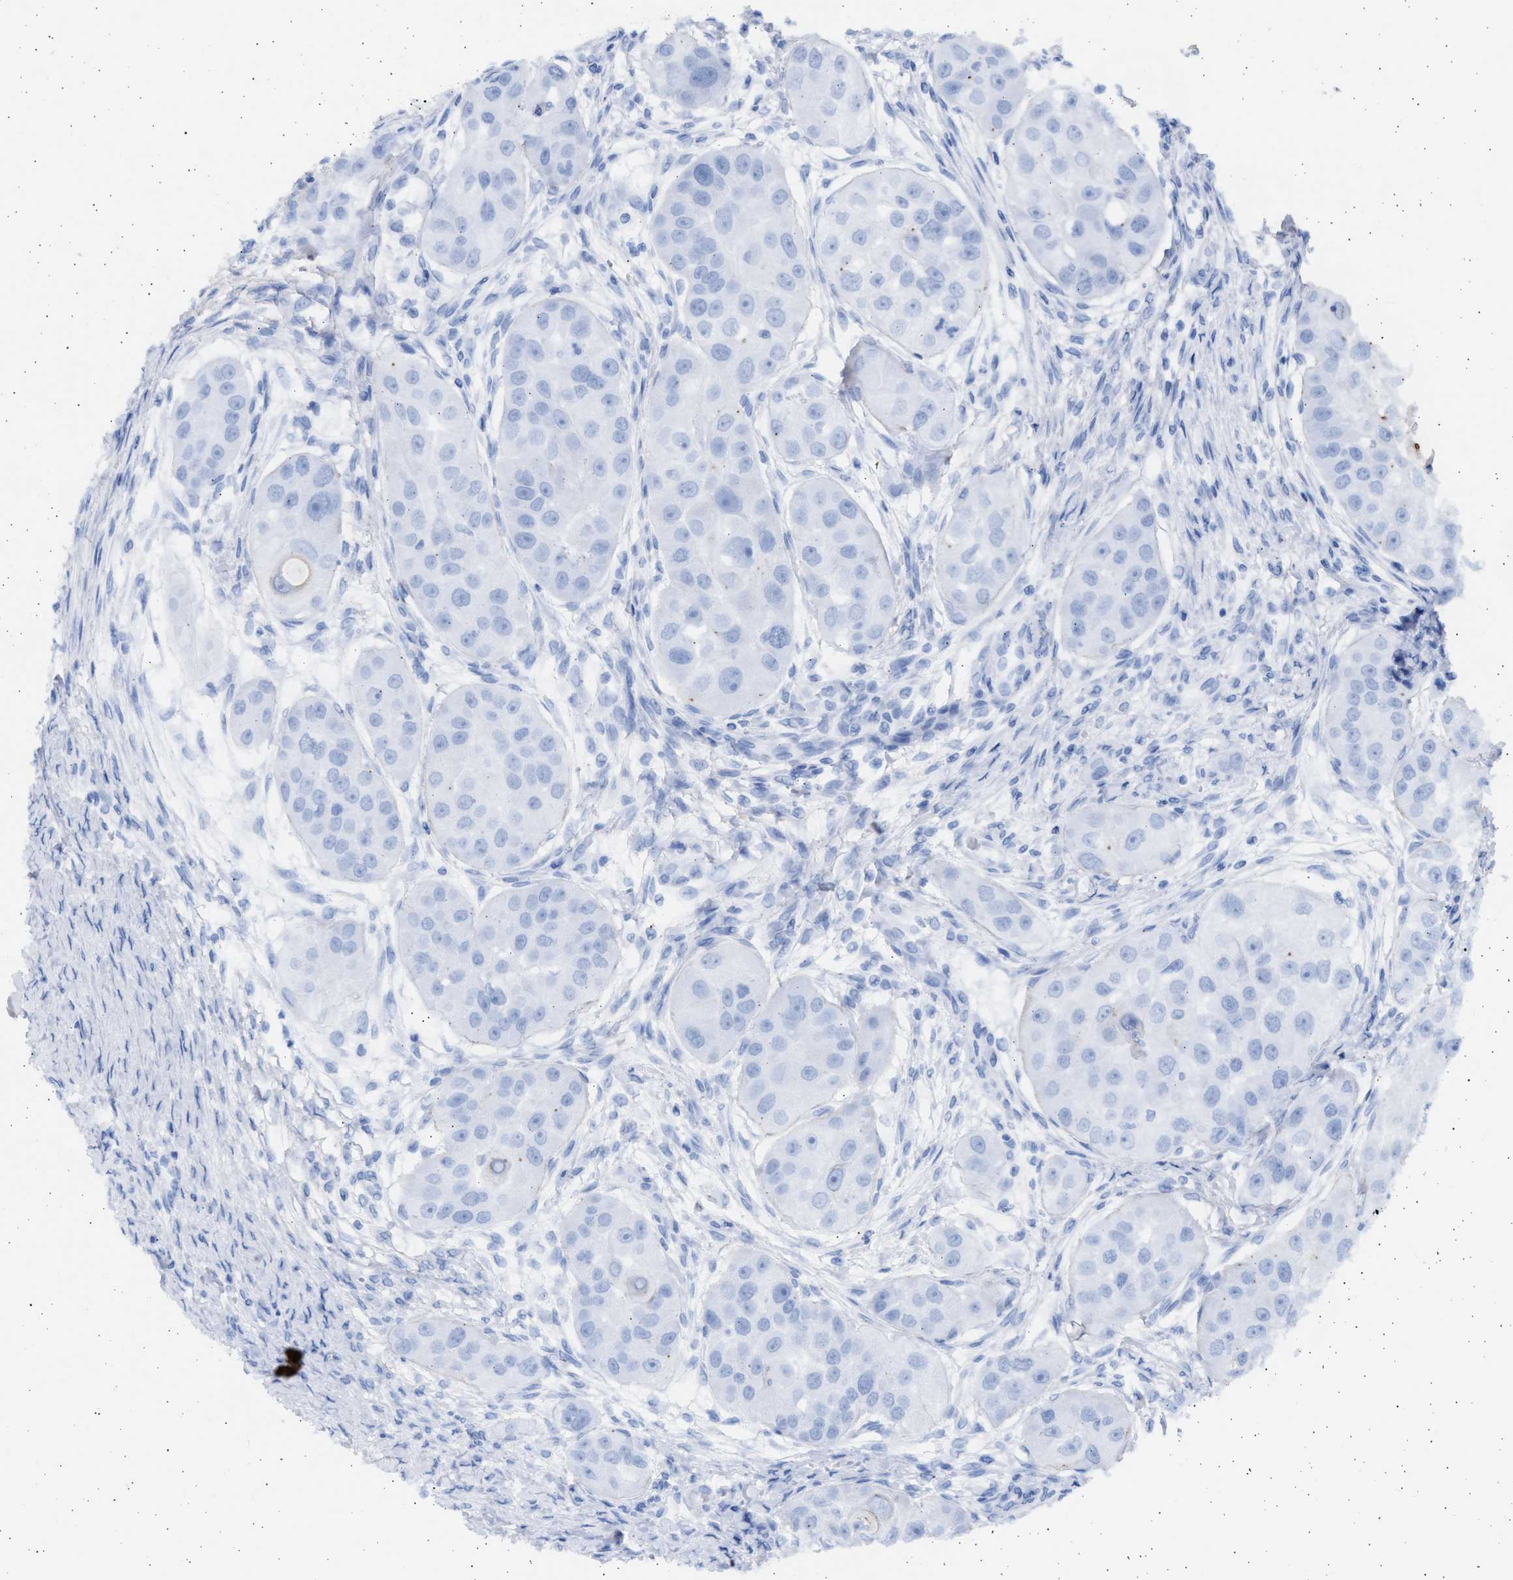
{"staining": {"intensity": "negative", "quantity": "none", "location": "none"}, "tissue": "head and neck cancer", "cell_type": "Tumor cells", "image_type": "cancer", "snomed": [{"axis": "morphology", "description": "Normal tissue, NOS"}, {"axis": "morphology", "description": "Squamous cell carcinoma, NOS"}, {"axis": "topography", "description": "Skeletal muscle"}, {"axis": "topography", "description": "Head-Neck"}], "caption": "A photomicrograph of squamous cell carcinoma (head and neck) stained for a protein shows no brown staining in tumor cells.", "gene": "NBR1", "patient": {"sex": "male", "age": 51}}